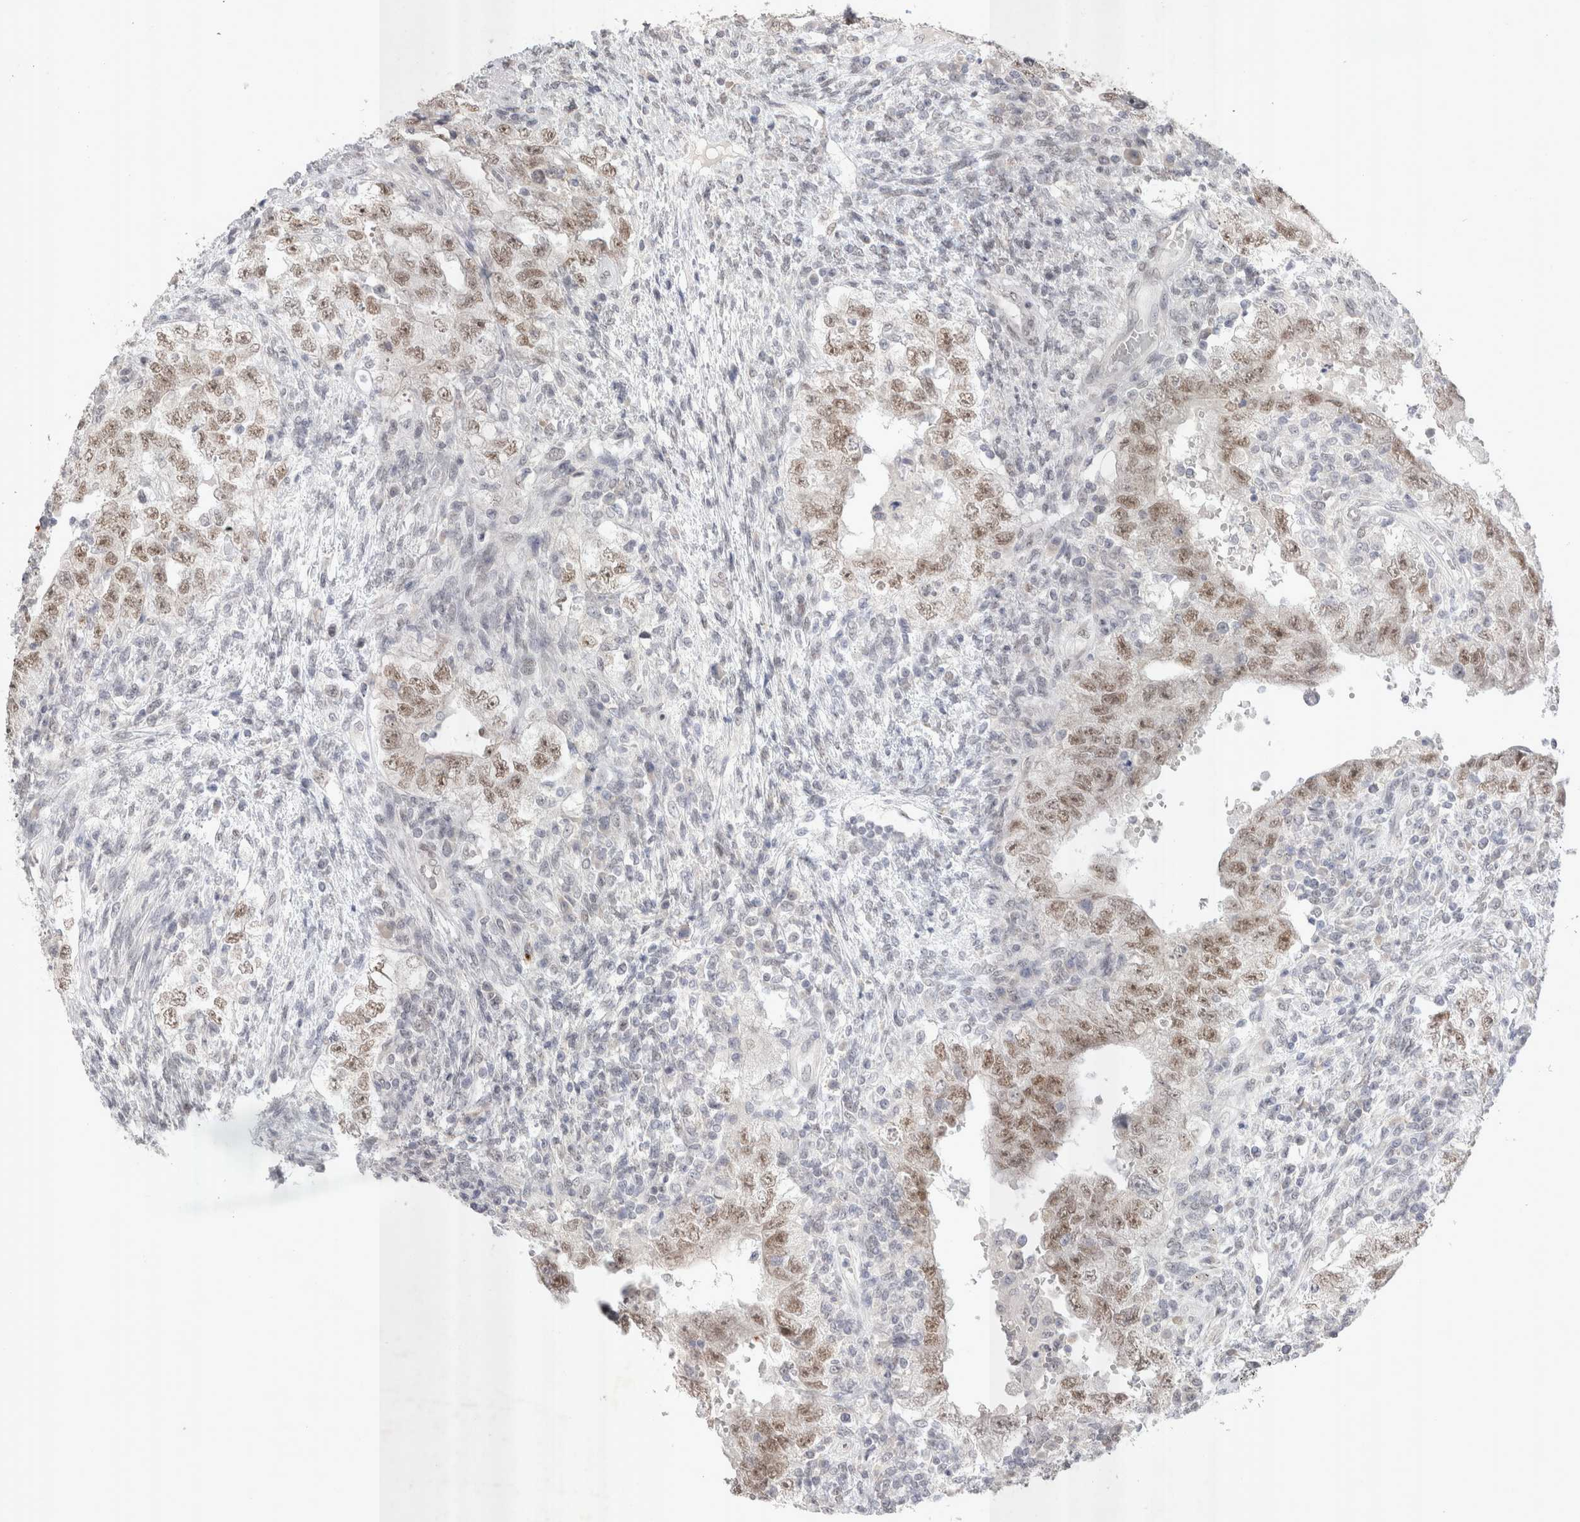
{"staining": {"intensity": "moderate", "quantity": ">75%", "location": "nuclear"}, "tissue": "testis cancer", "cell_type": "Tumor cells", "image_type": "cancer", "snomed": [{"axis": "morphology", "description": "Carcinoma, Embryonal, NOS"}, {"axis": "topography", "description": "Testis"}], "caption": "Testis cancer stained with a brown dye demonstrates moderate nuclear positive positivity in approximately >75% of tumor cells.", "gene": "RECQL4", "patient": {"sex": "male", "age": 26}}